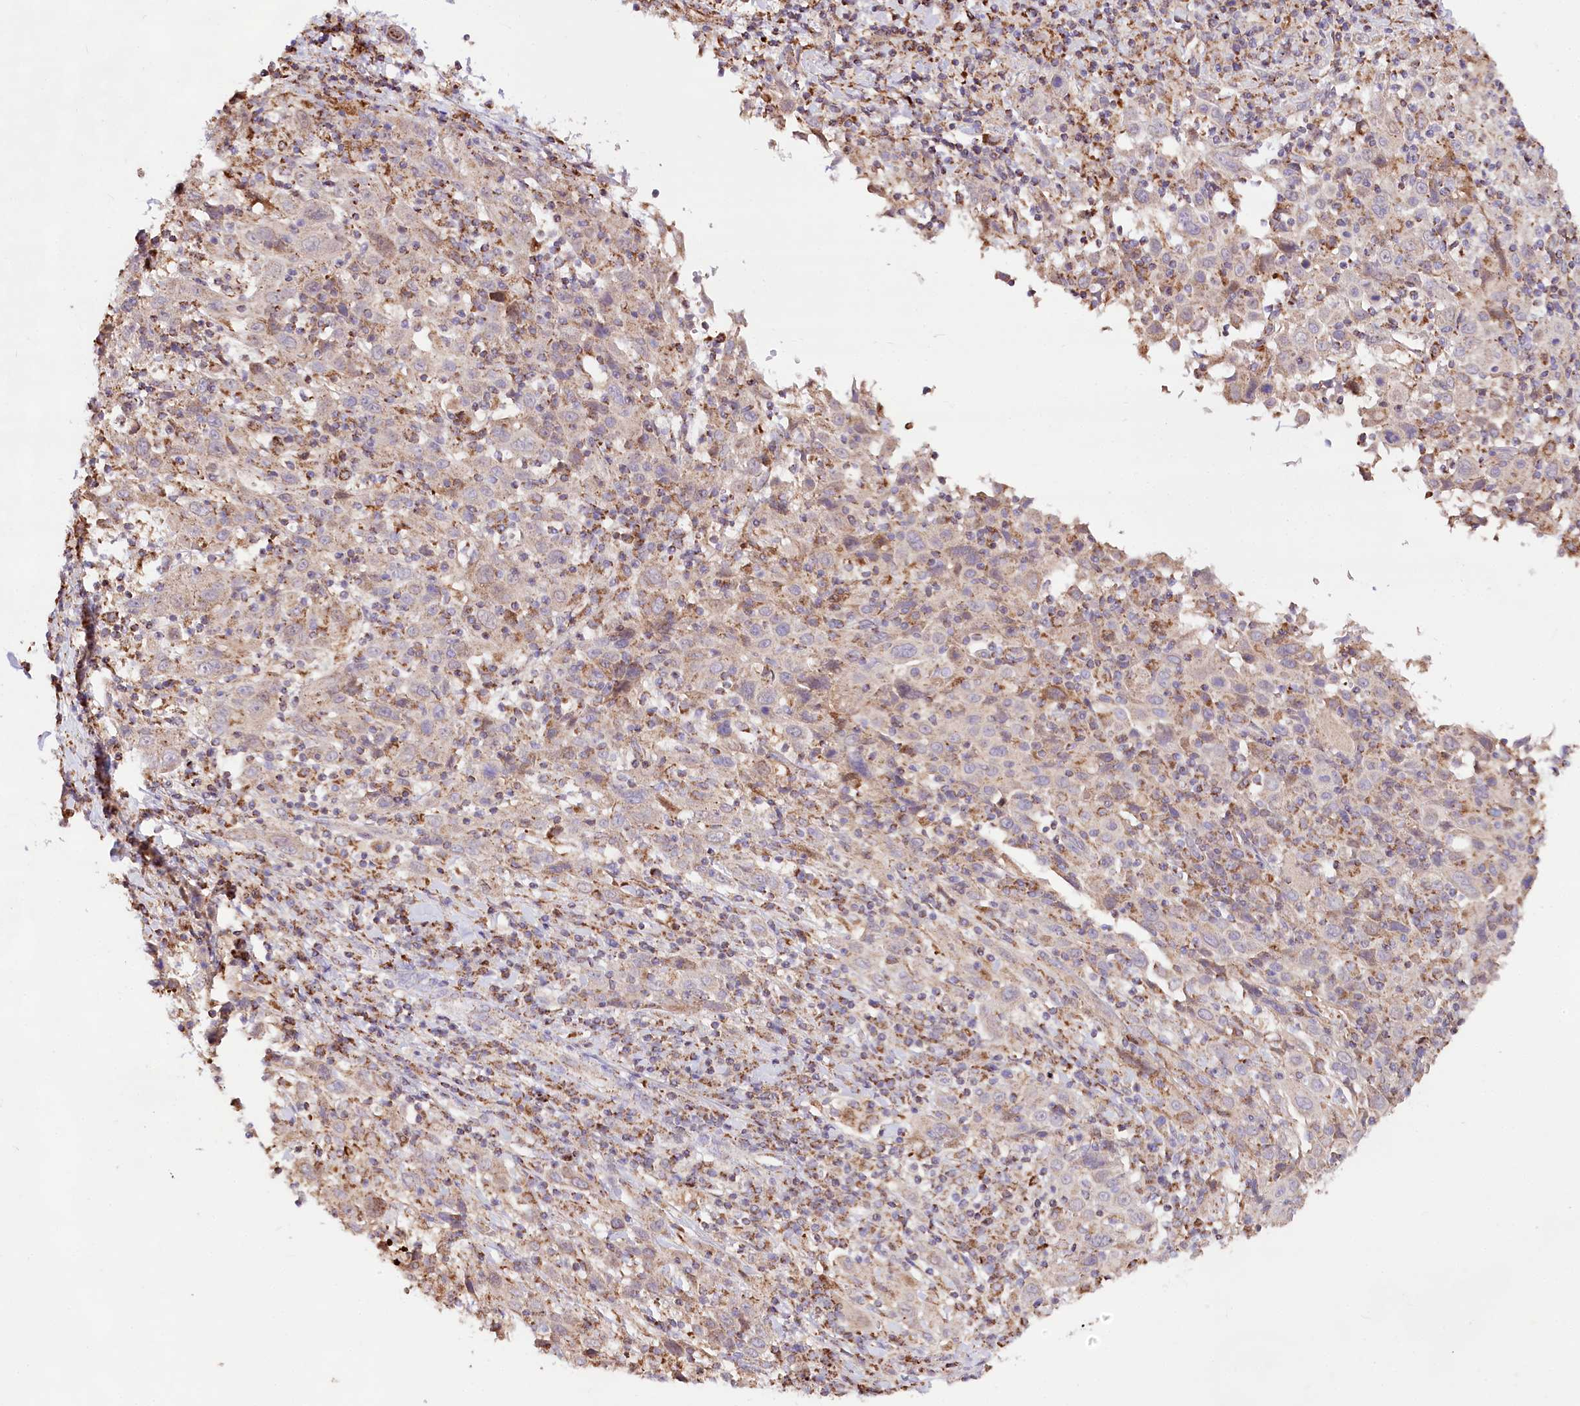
{"staining": {"intensity": "negative", "quantity": "none", "location": "none"}, "tissue": "cervical cancer", "cell_type": "Tumor cells", "image_type": "cancer", "snomed": [{"axis": "morphology", "description": "Squamous cell carcinoma, NOS"}, {"axis": "topography", "description": "Cervix"}], "caption": "The image exhibits no significant staining in tumor cells of cervical cancer. (DAB (3,3'-diaminobenzidine) immunohistochemistry visualized using brightfield microscopy, high magnification).", "gene": "TASOR2", "patient": {"sex": "female", "age": 46}}